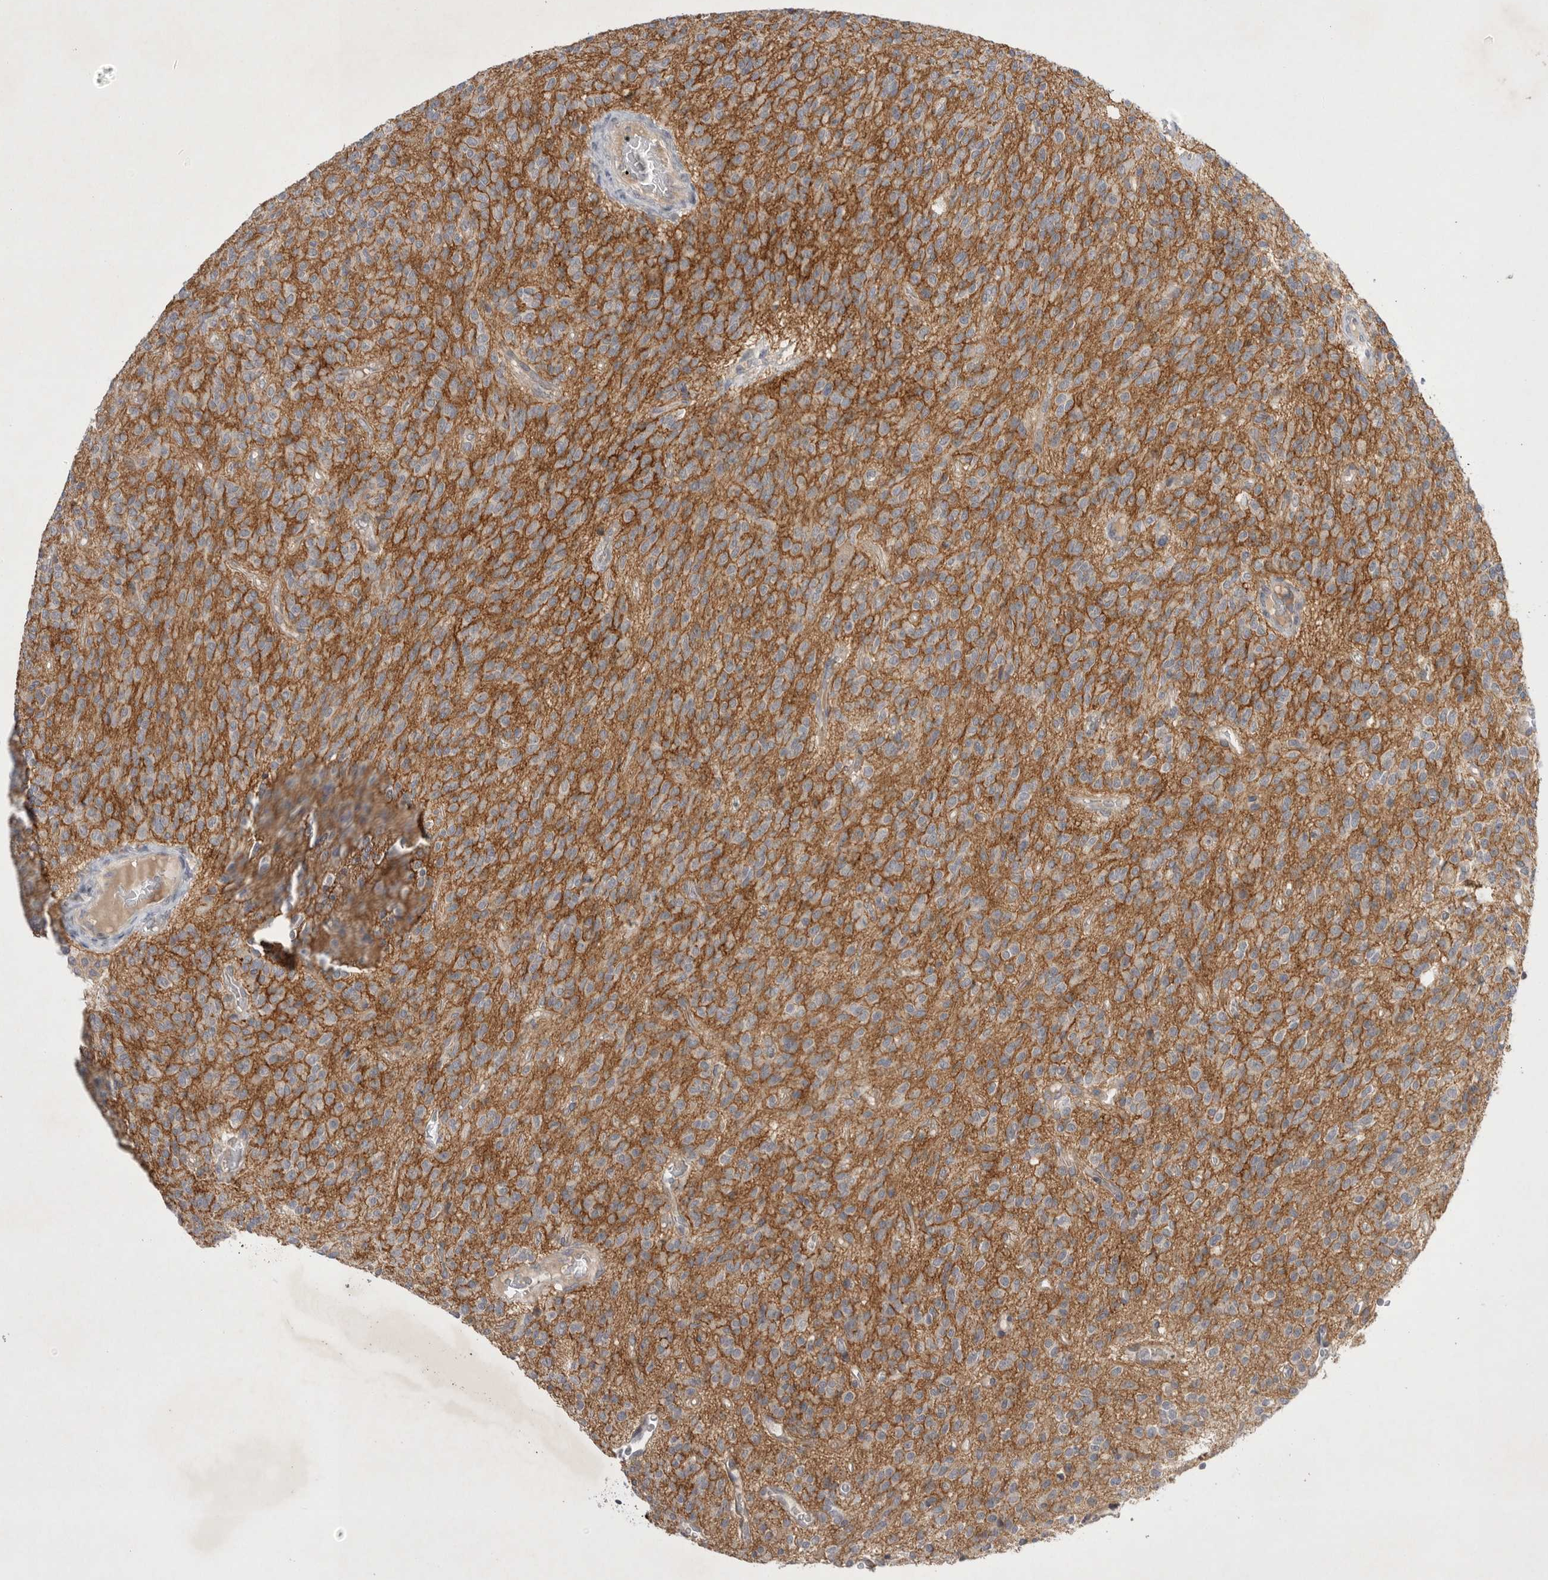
{"staining": {"intensity": "weak", "quantity": "<25%", "location": "cytoplasmic/membranous"}, "tissue": "glioma", "cell_type": "Tumor cells", "image_type": "cancer", "snomed": [{"axis": "morphology", "description": "Glioma, malignant, High grade"}, {"axis": "topography", "description": "Brain"}], "caption": "Malignant glioma (high-grade) stained for a protein using immunohistochemistry demonstrates no positivity tumor cells.", "gene": "NRCAM", "patient": {"sex": "male", "age": 34}}